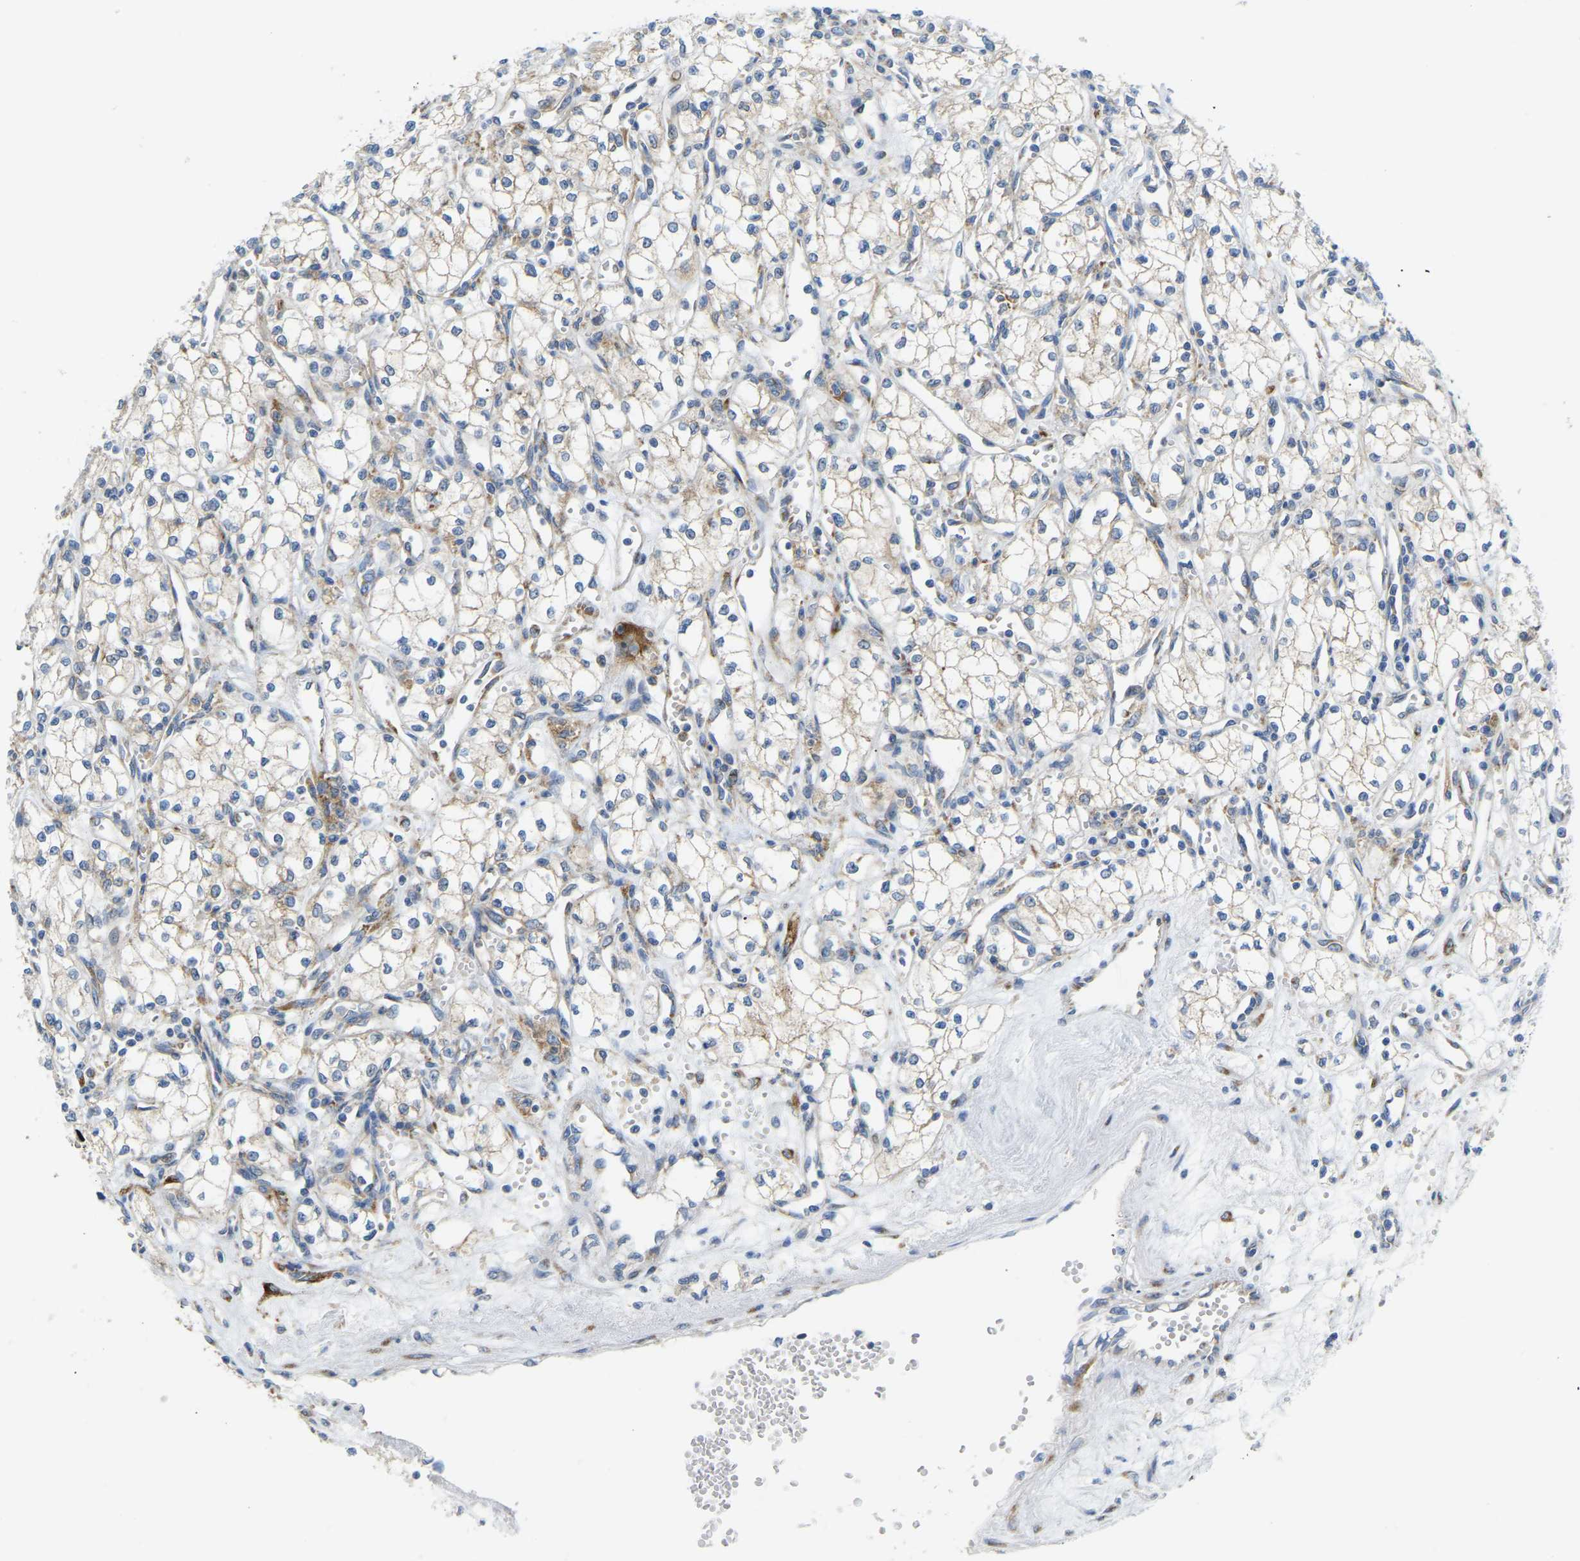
{"staining": {"intensity": "strong", "quantity": "<25%", "location": "cytoplasmic/membranous"}, "tissue": "renal cancer", "cell_type": "Tumor cells", "image_type": "cancer", "snomed": [{"axis": "morphology", "description": "Adenocarcinoma, NOS"}, {"axis": "topography", "description": "Kidney"}], "caption": "Immunohistochemical staining of human renal cancer (adenocarcinoma) displays strong cytoplasmic/membranous protein positivity in approximately <25% of tumor cells.", "gene": "SND1", "patient": {"sex": "male", "age": 59}}